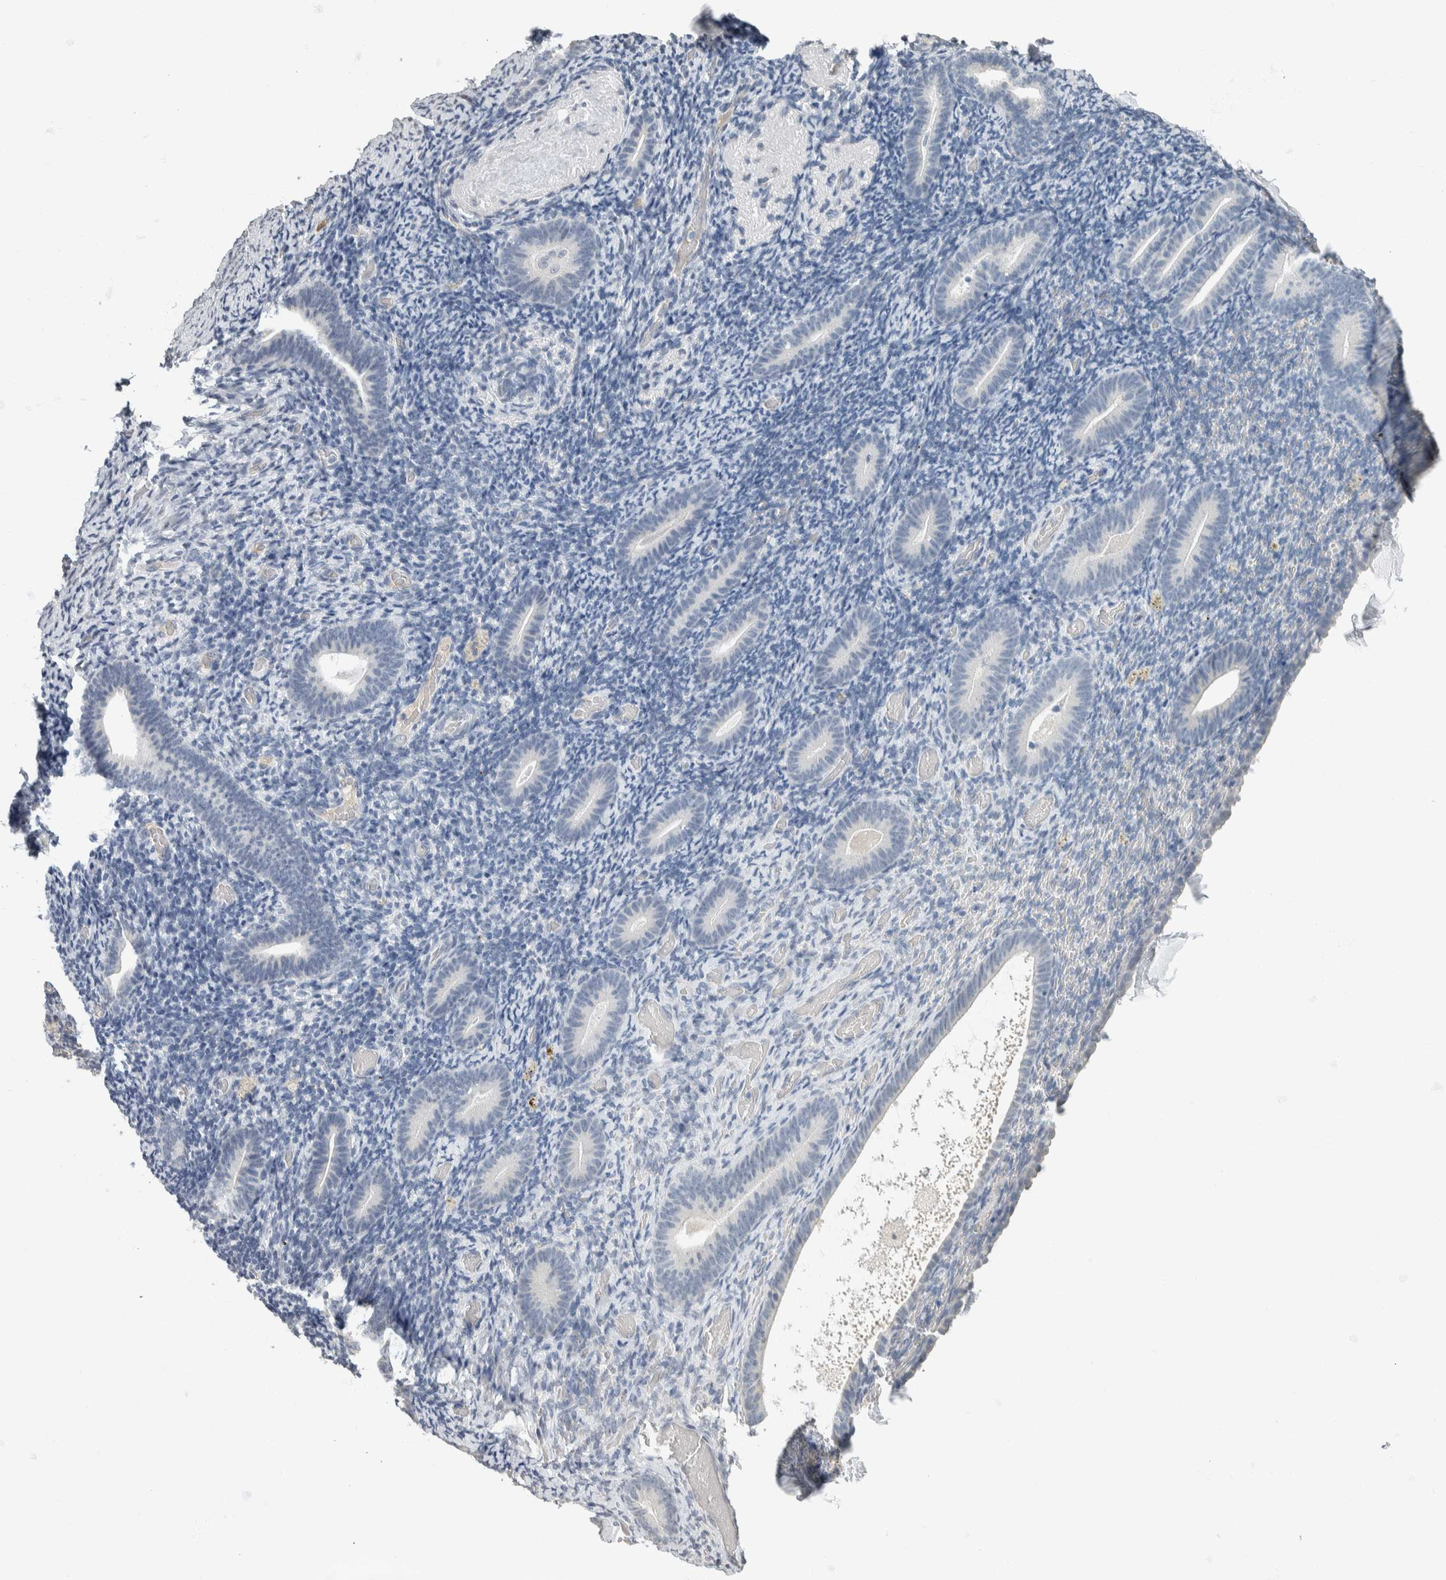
{"staining": {"intensity": "negative", "quantity": "none", "location": "none"}, "tissue": "endometrium", "cell_type": "Cells in endometrial stroma", "image_type": "normal", "snomed": [{"axis": "morphology", "description": "Normal tissue, NOS"}, {"axis": "topography", "description": "Endometrium"}], "caption": "This is a image of immunohistochemistry (IHC) staining of benign endometrium, which shows no staining in cells in endometrial stroma.", "gene": "NEFM", "patient": {"sex": "female", "age": 51}}